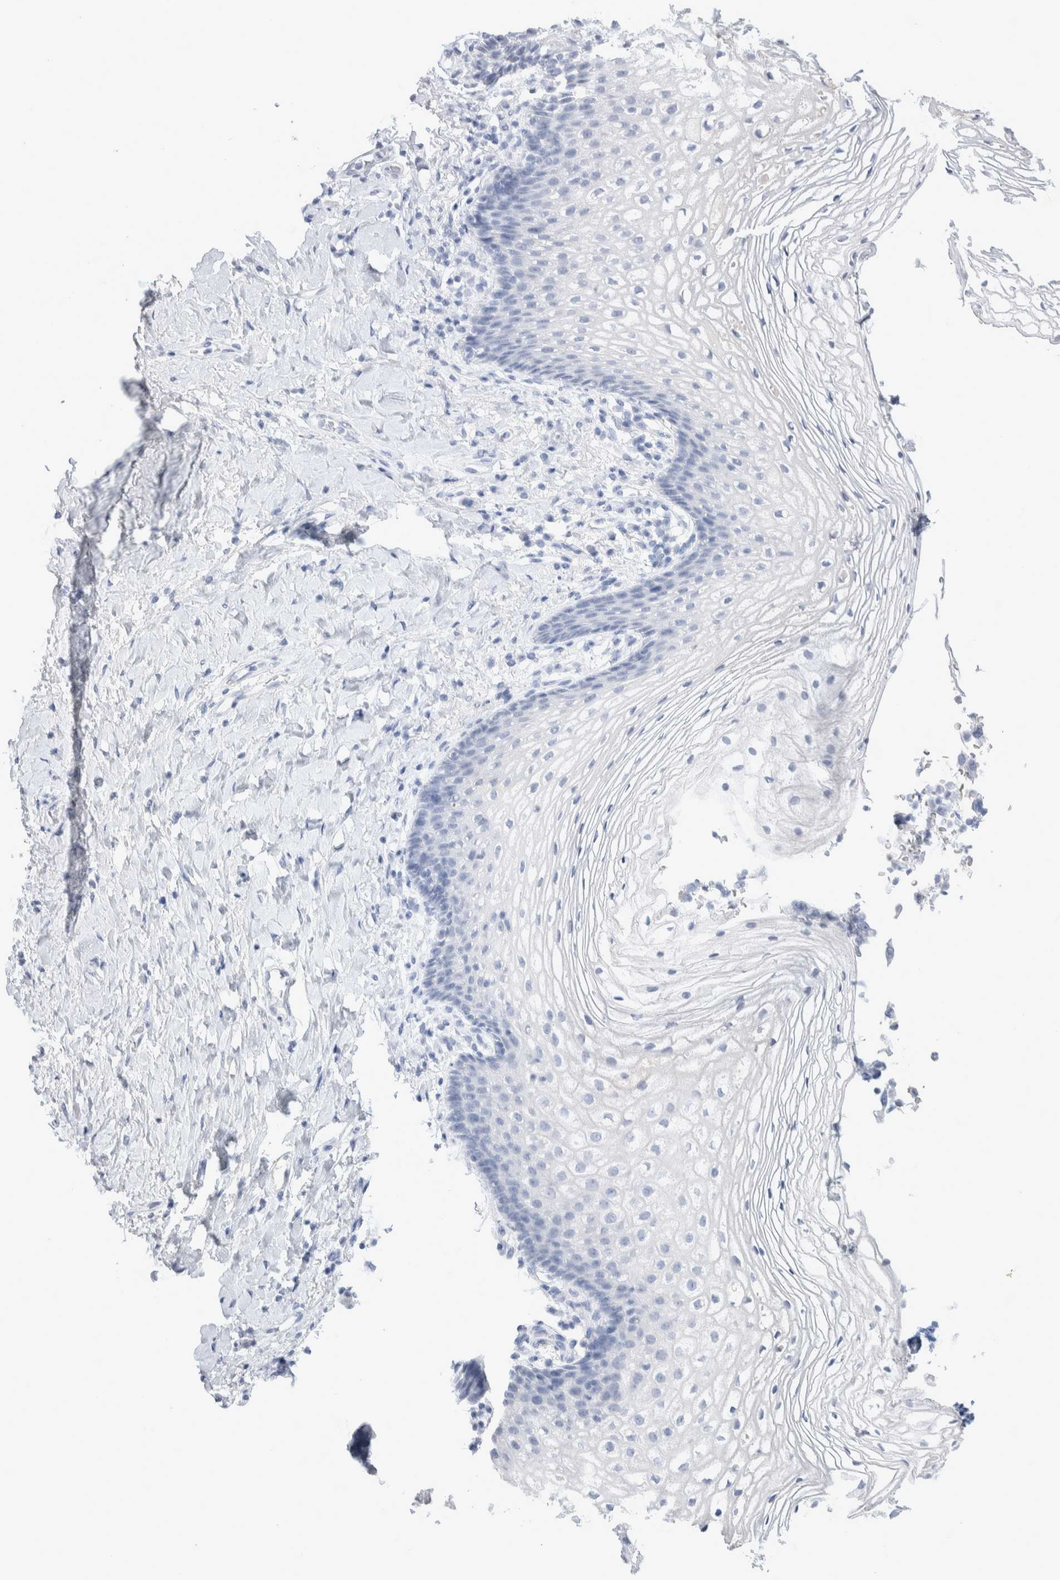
{"staining": {"intensity": "negative", "quantity": "none", "location": "none"}, "tissue": "vagina", "cell_type": "Squamous epithelial cells", "image_type": "normal", "snomed": [{"axis": "morphology", "description": "Normal tissue, NOS"}, {"axis": "topography", "description": "Vagina"}], "caption": "A histopathology image of vagina stained for a protein displays no brown staining in squamous epithelial cells. (DAB immunohistochemistry, high magnification).", "gene": "GDA", "patient": {"sex": "female", "age": 60}}